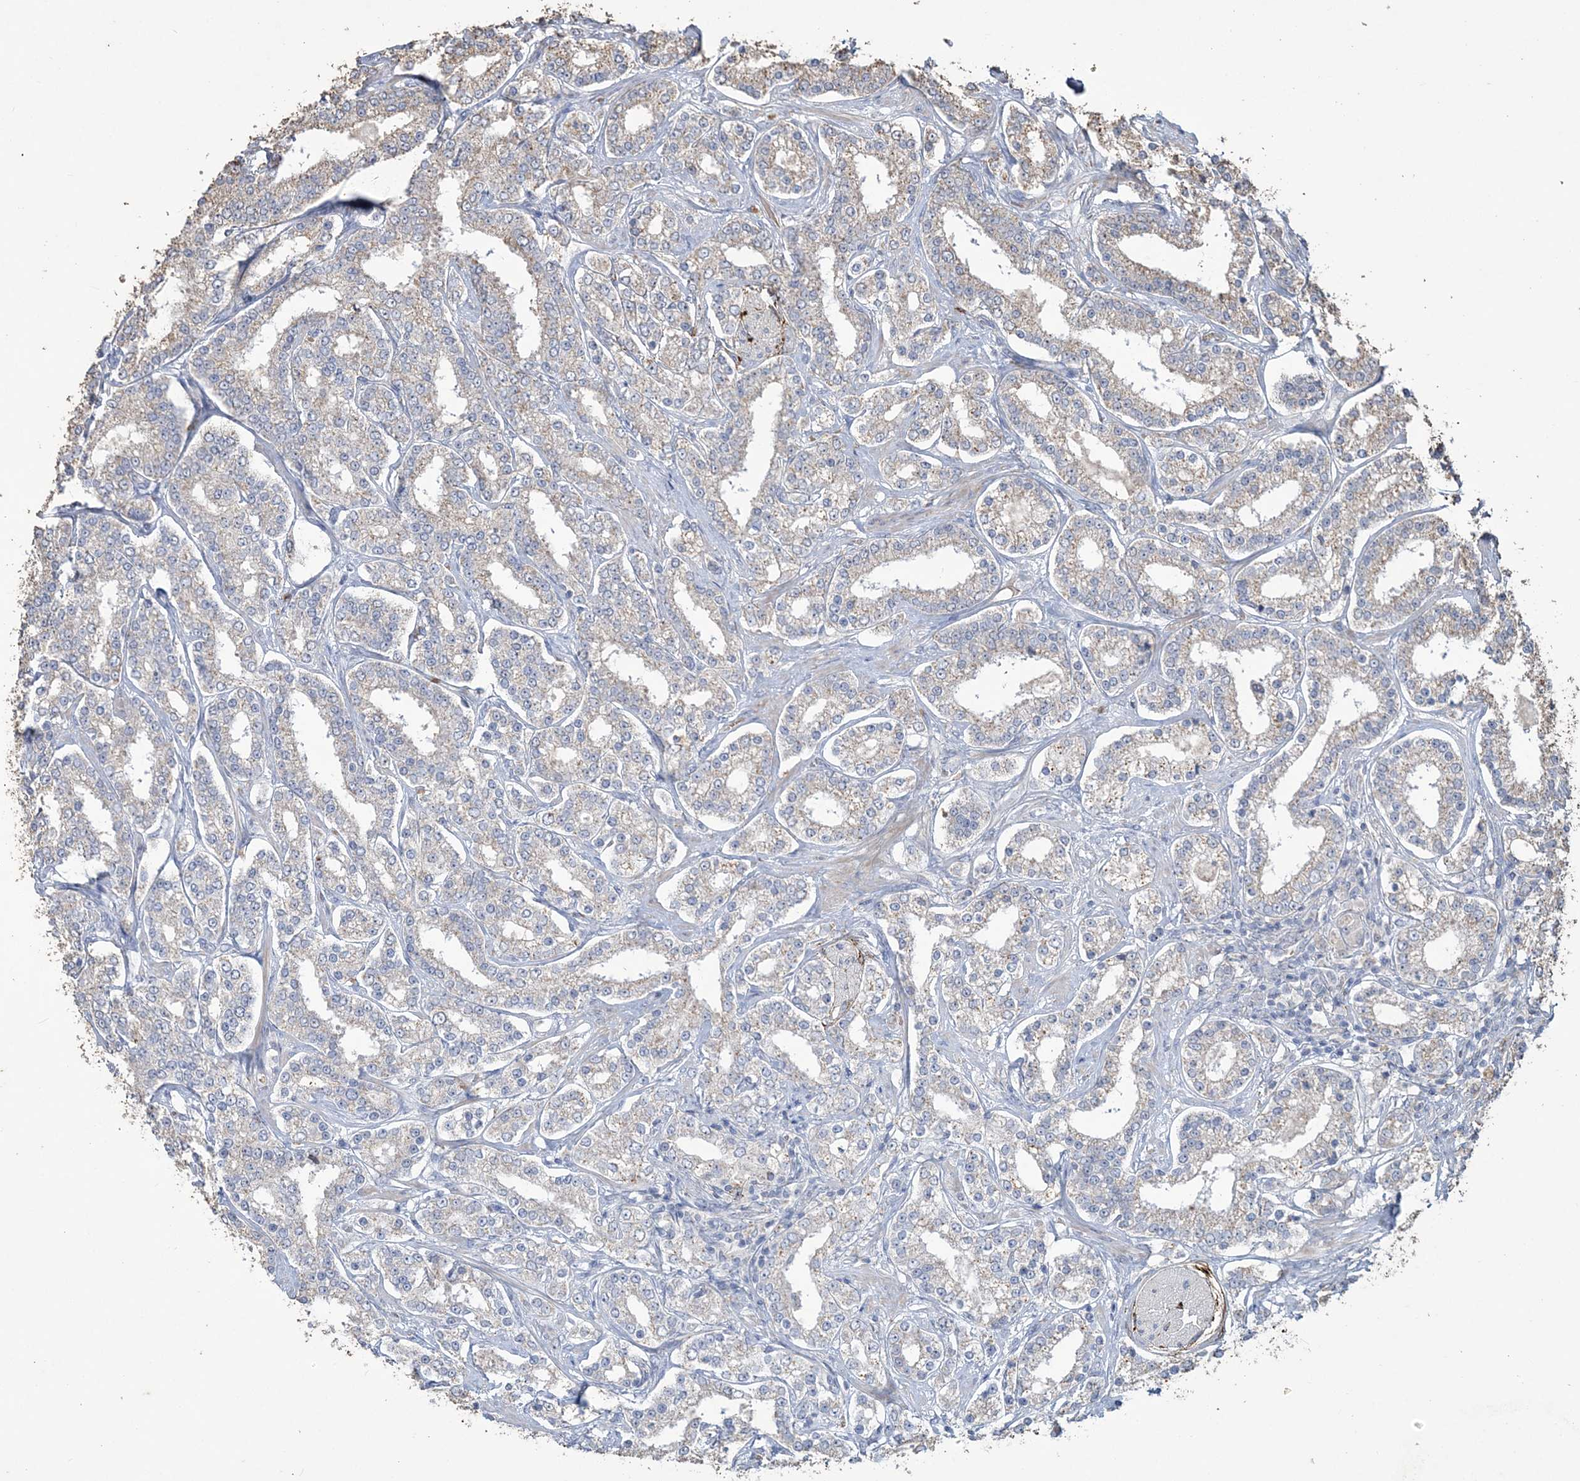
{"staining": {"intensity": "weak", "quantity": "25%-75%", "location": "cytoplasmic/membranous"}, "tissue": "prostate cancer", "cell_type": "Tumor cells", "image_type": "cancer", "snomed": [{"axis": "morphology", "description": "Normal tissue, NOS"}, {"axis": "morphology", "description": "Adenocarcinoma, High grade"}, {"axis": "topography", "description": "Prostate"}], "caption": "Weak cytoplasmic/membranous positivity is present in about 25%-75% of tumor cells in prostate cancer (high-grade adenocarcinoma).", "gene": "SFMBT2", "patient": {"sex": "male", "age": 83}}